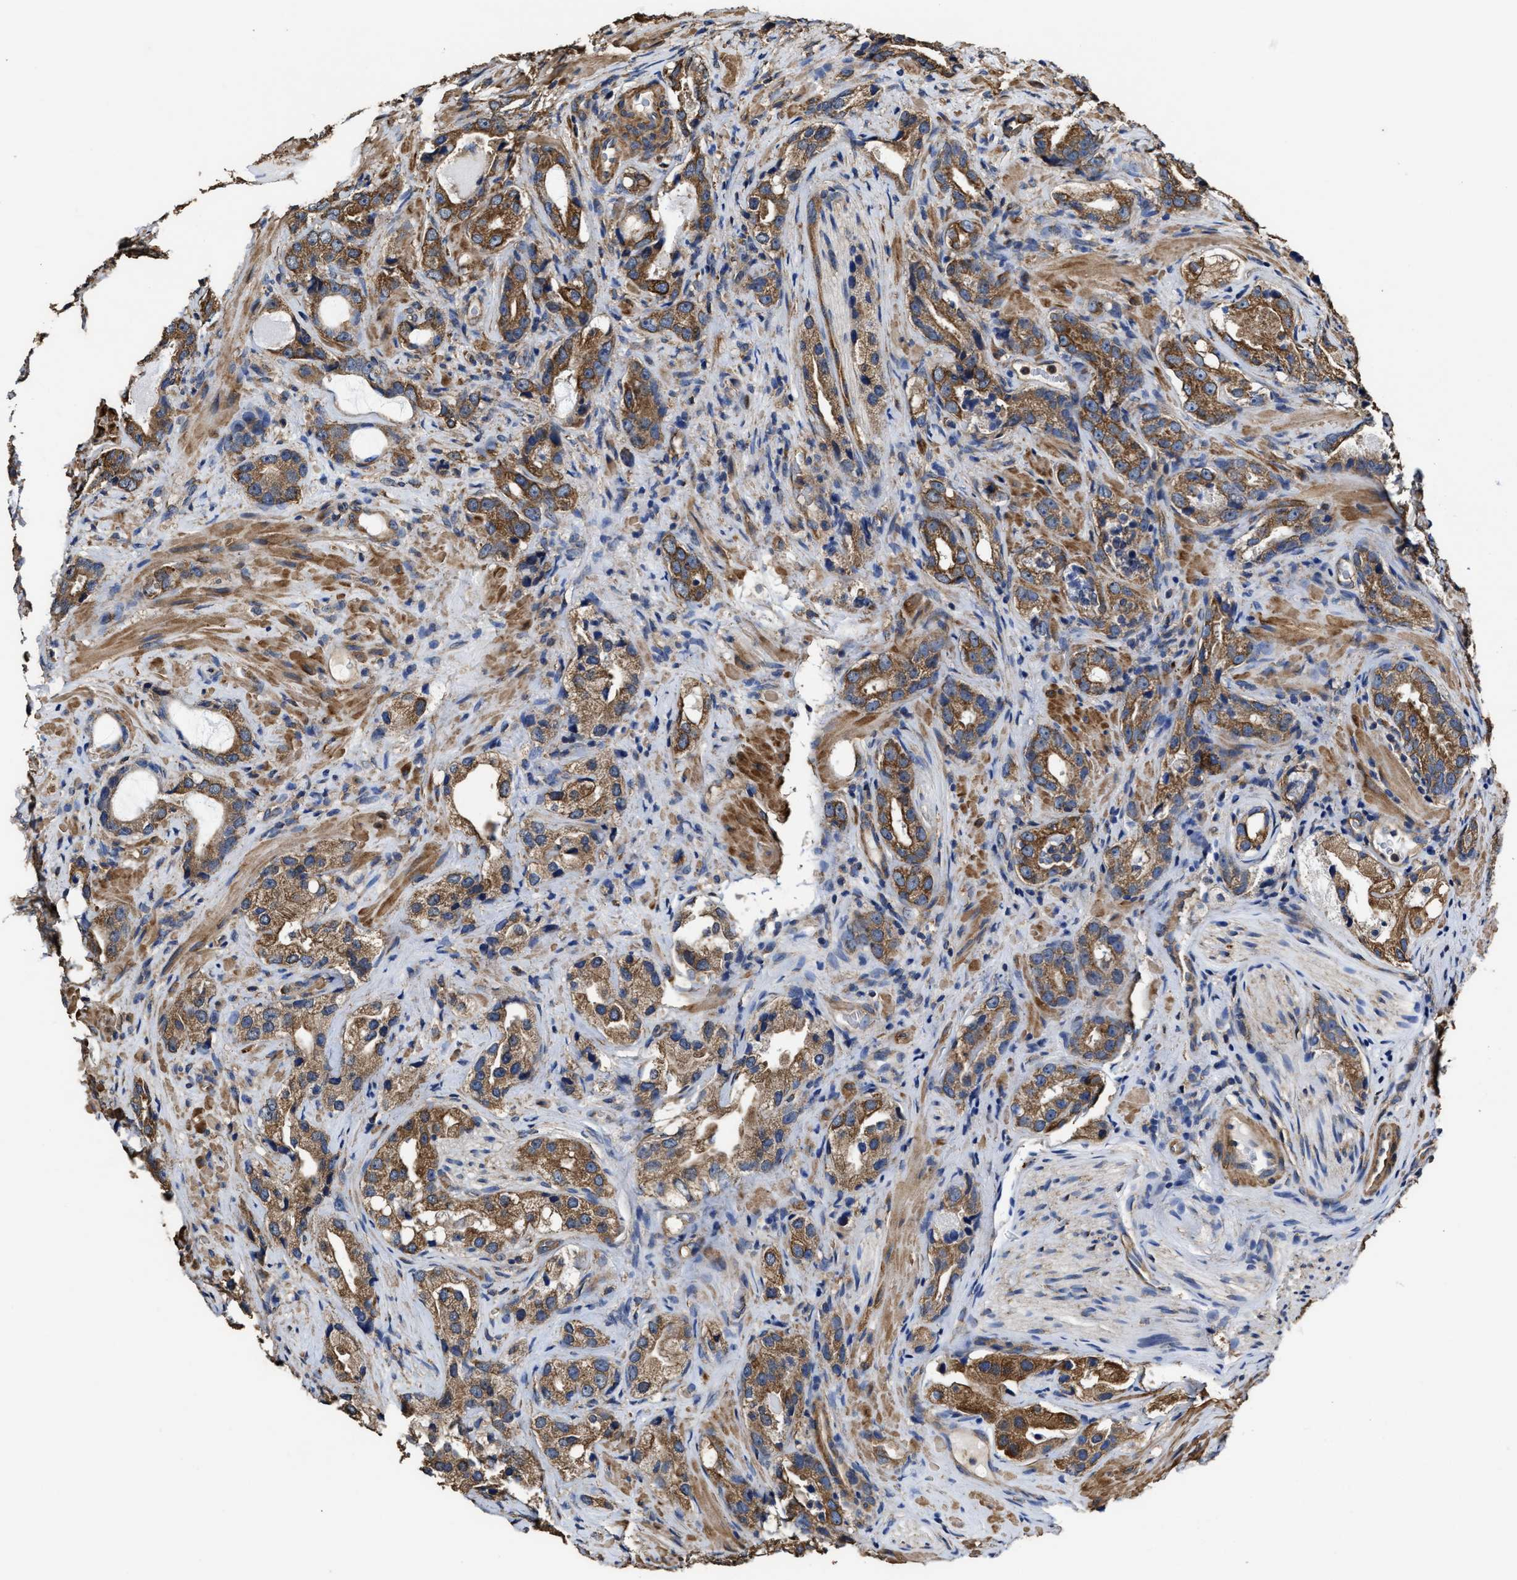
{"staining": {"intensity": "strong", "quantity": ">75%", "location": "cytoplasmic/membranous"}, "tissue": "prostate cancer", "cell_type": "Tumor cells", "image_type": "cancer", "snomed": [{"axis": "morphology", "description": "Adenocarcinoma, High grade"}, {"axis": "topography", "description": "Prostate"}], "caption": "Immunohistochemical staining of prostate cancer displays strong cytoplasmic/membranous protein expression in about >75% of tumor cells.", "gene": "SFXN4", "patient": {"sex": "male", "age": 63}}